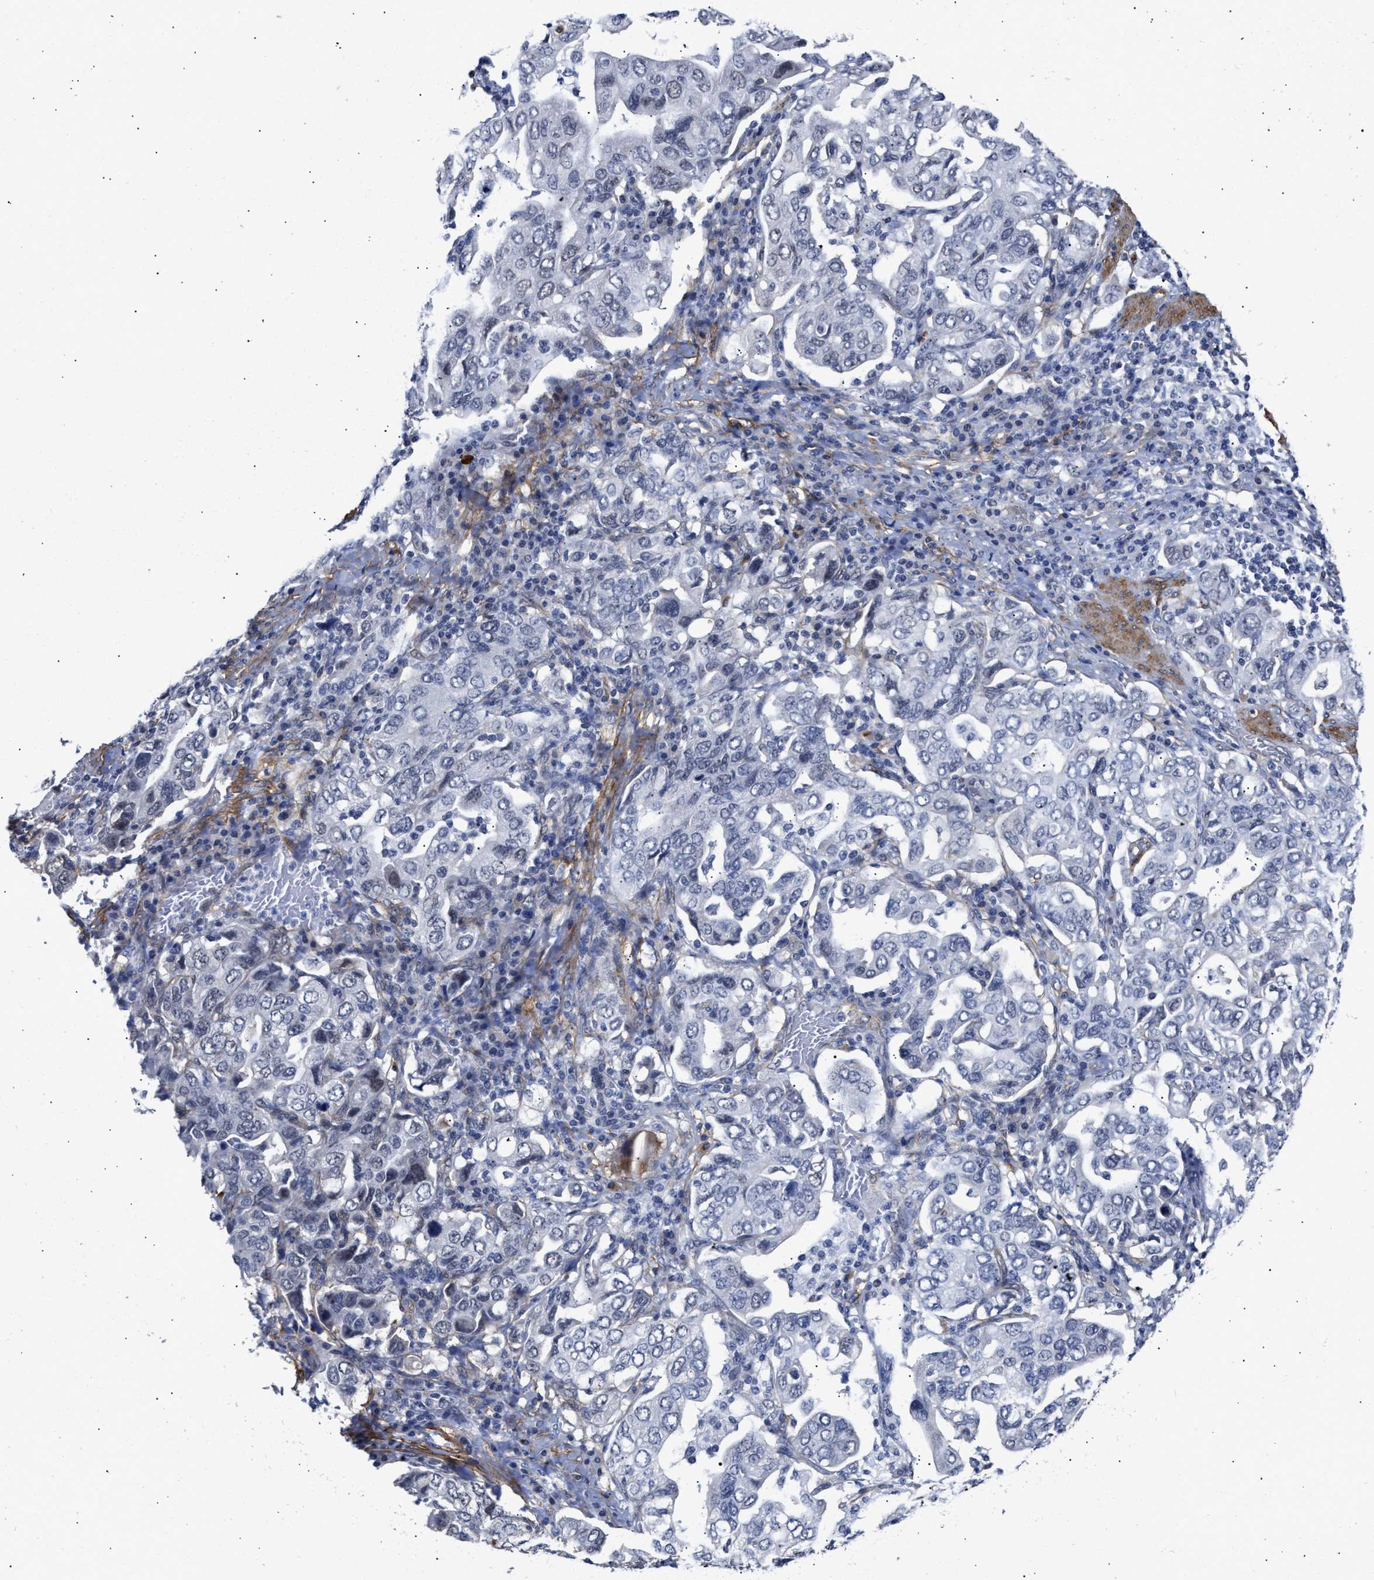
{"staining": {"intensity": "negative", "quantity": "none", "location": "none"}, "tissue": "stomach cancer", "cell_type": "Tumor cells", "image_type": "cancer", "snomed": [{"axis": "morphology", "description": "Adenocarcinoma, NOS"}, {"axis": "topography", "description": "Stomach, upper"}], "caption": "Immunohistochemistry photomicrograph of neoplastic tissue: stomach cancer stained with DAB (3,3'-diaminobenzidine) exhibits no significant protein positivity in tumor cells. Nuclei are stained in blue.", "gene": "AHNAK2", "patient": {"sex": "male", "age": 62}}